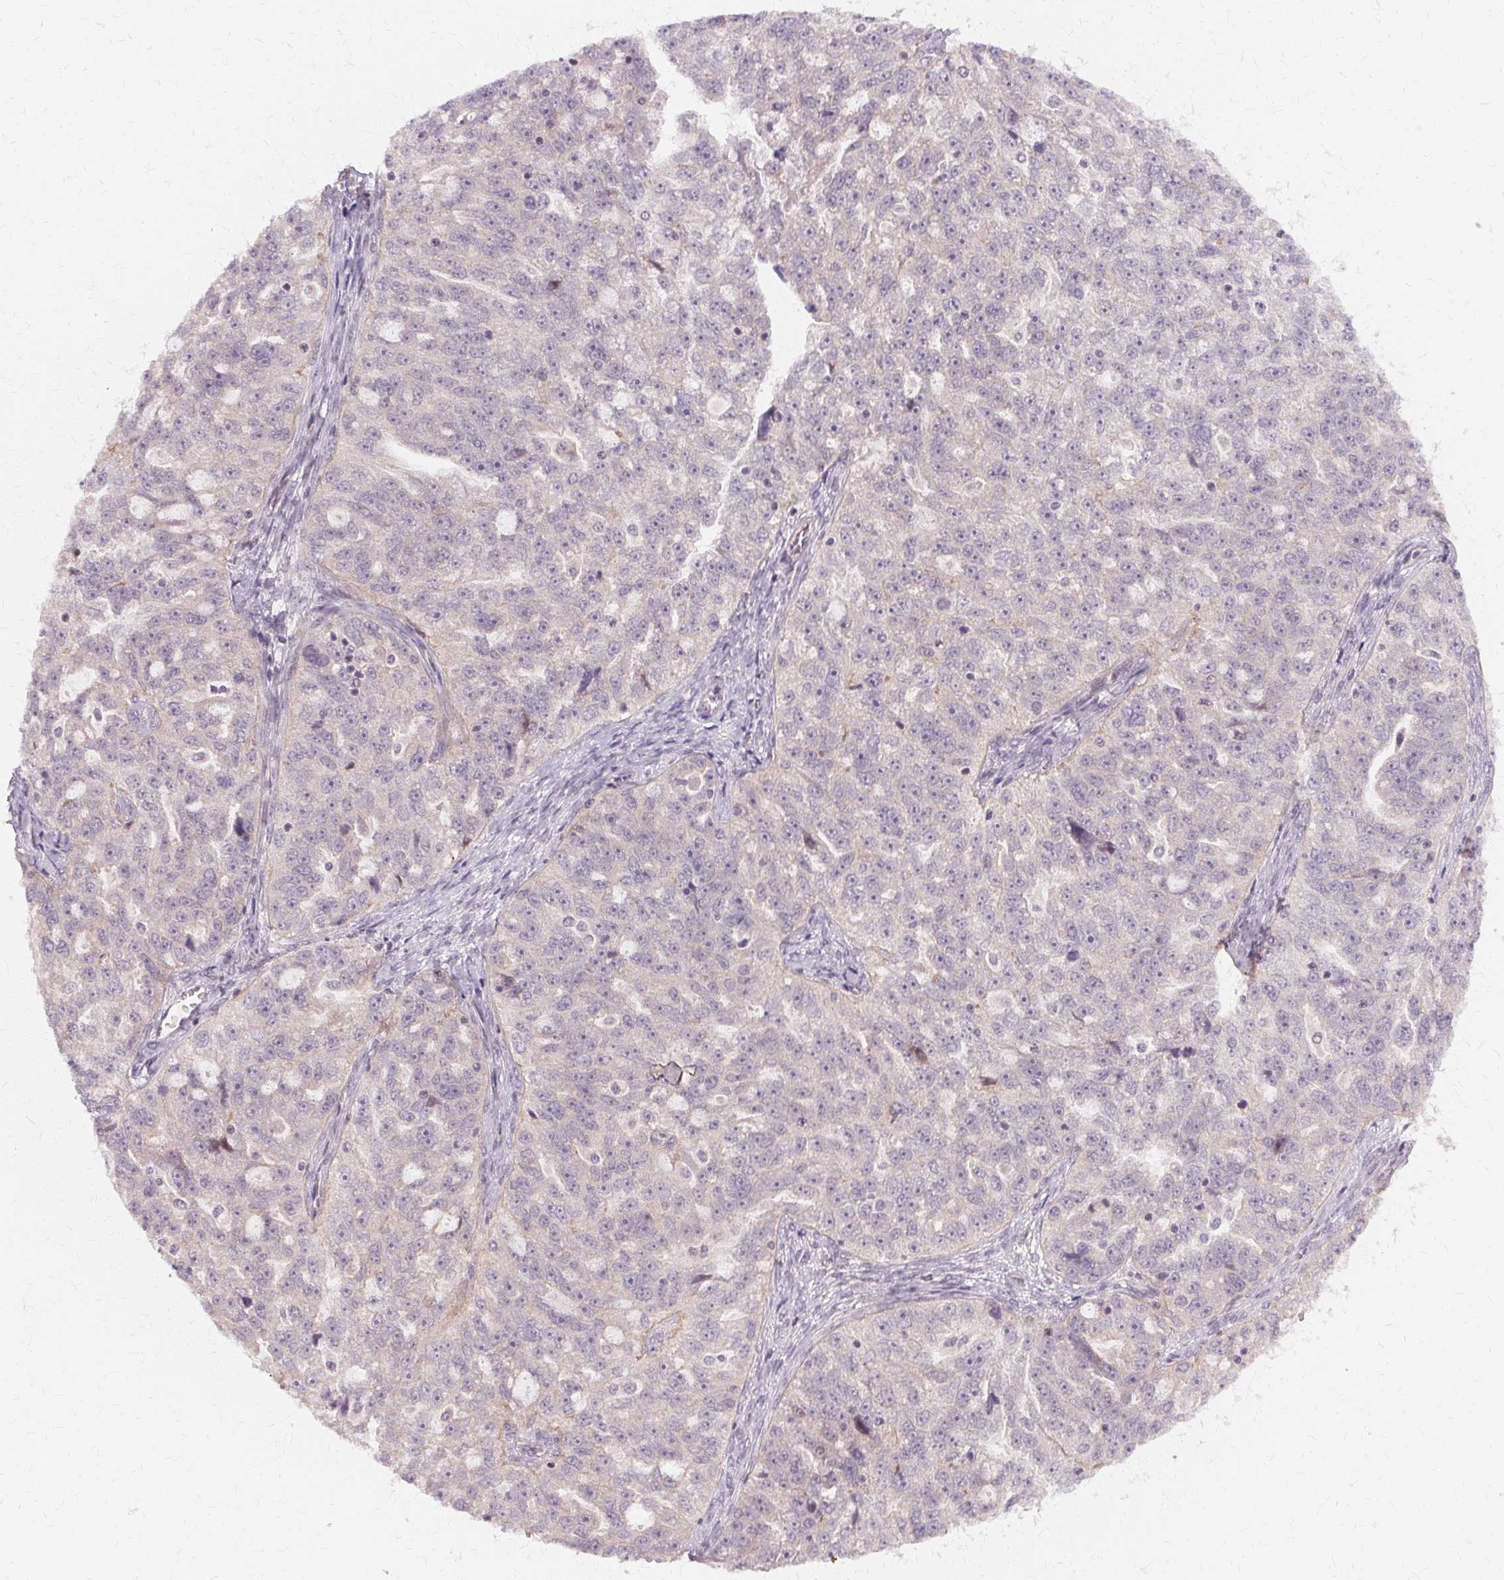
{"staining": {"intensity": "negative", "quantity": "none", "location": "none"}, "tissue": "ovarian cancer", "cell_type": "Tumor cells", "image_type": "cancer", "snomed": [{"axis": "morphology", "description": "Cystadenocarcinoma, serous, NOS"}, {"axis": "topography", "description": "Ovary"}], "caption": "Micrograph shows no significant protein positivity in tumor cells of ovarian cancer (serous cystadenocarcinoma).", "gene": "USP8", "patient": {"sex": "female", "age": 51}}